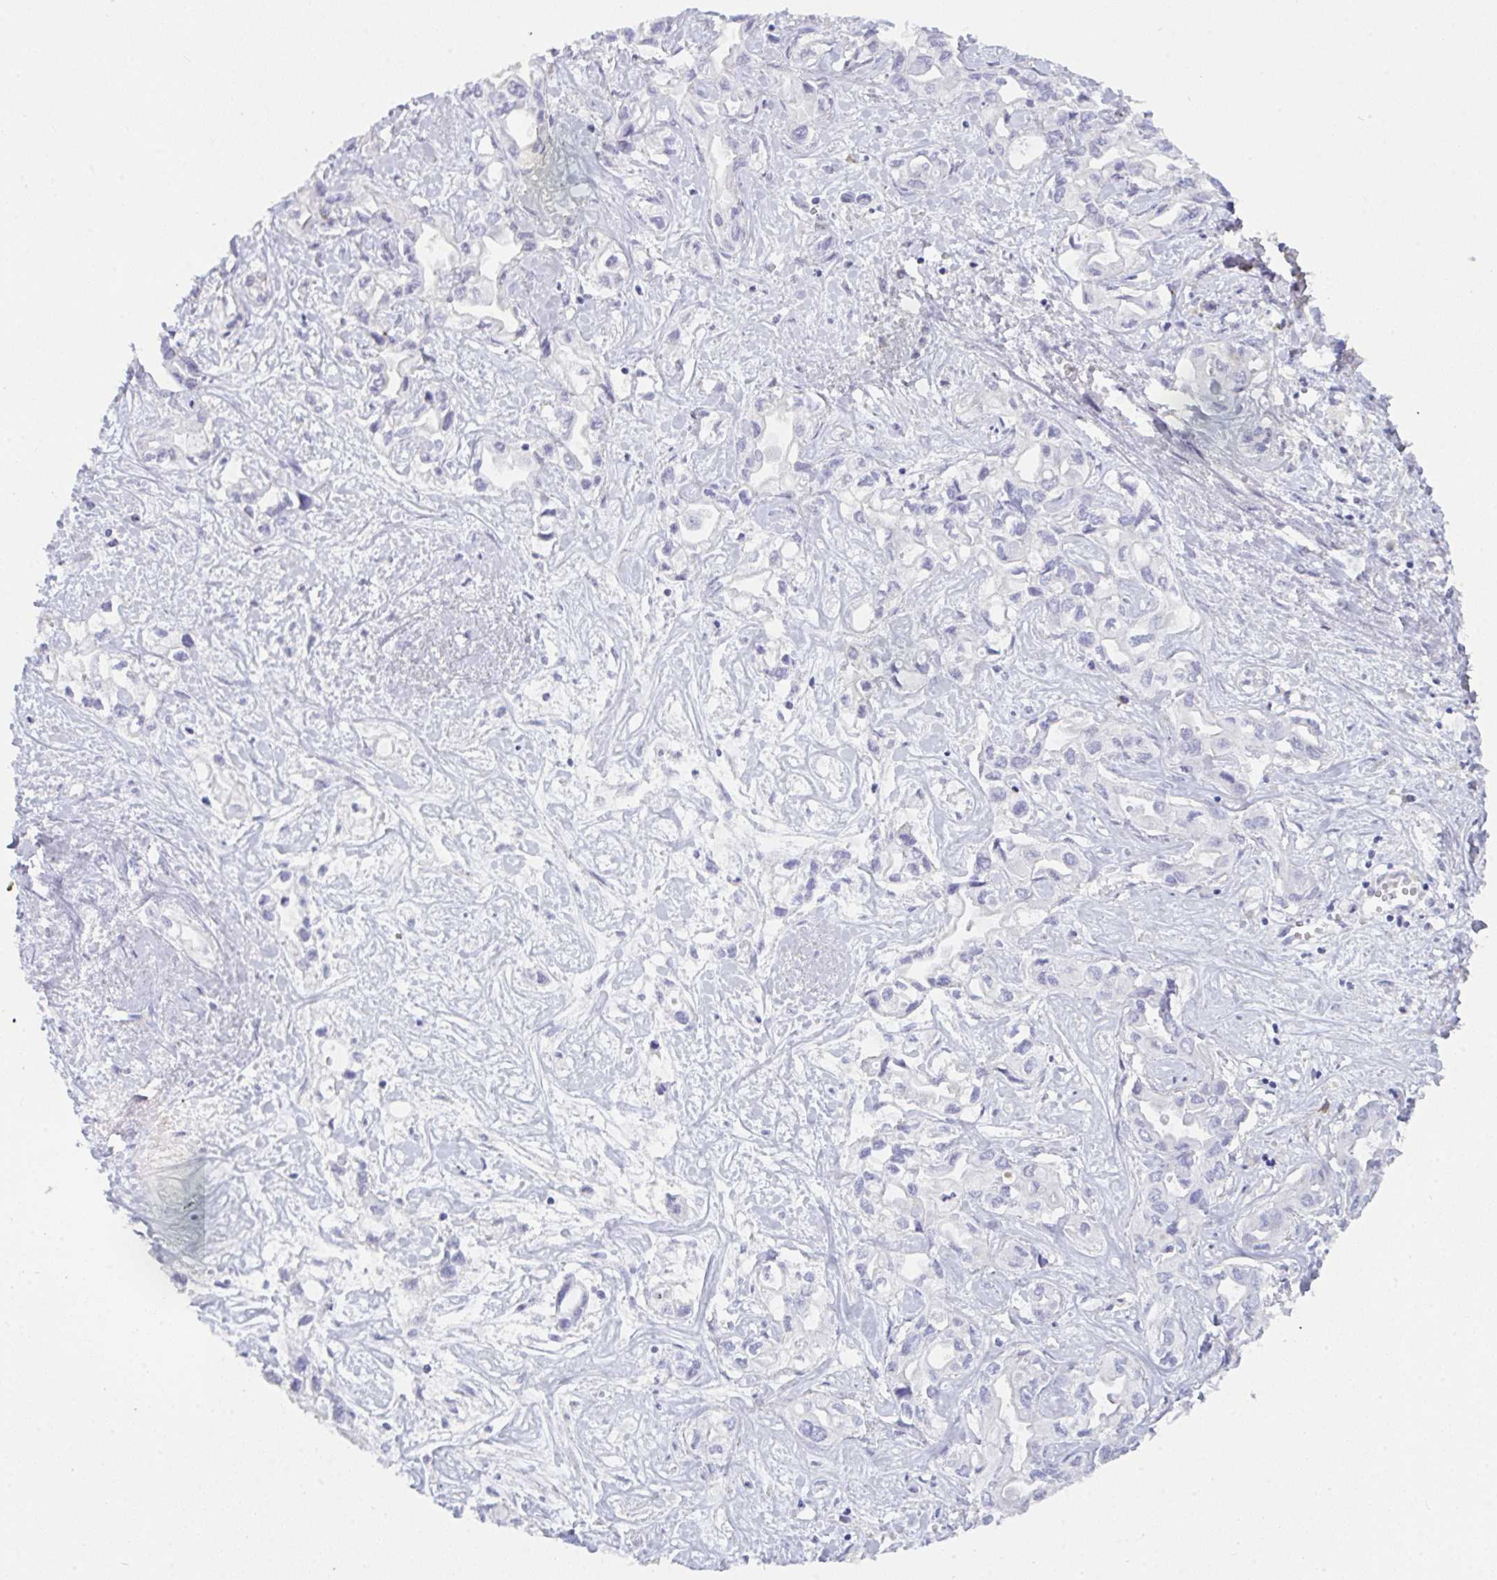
{"staining": {"intensity": "negative", "quantity": "none", "location": "none"}, "tissue": "liver cancer", "cell_type": "Tumor cells", "image_type": "cancer", "snomed": [{"axis": "morphology", "description": "Cholangiocarcinoma"}, {"axis": "topography", "description": "Liver"}], "caption": "High power microscopy micrograph of an immunohistochemistry (IHC) histopathology image of liver cancer, revealing no significant staining in tumor cells.", "gene": "GAB1", "patient": {"sex": "female", "age": 64}}